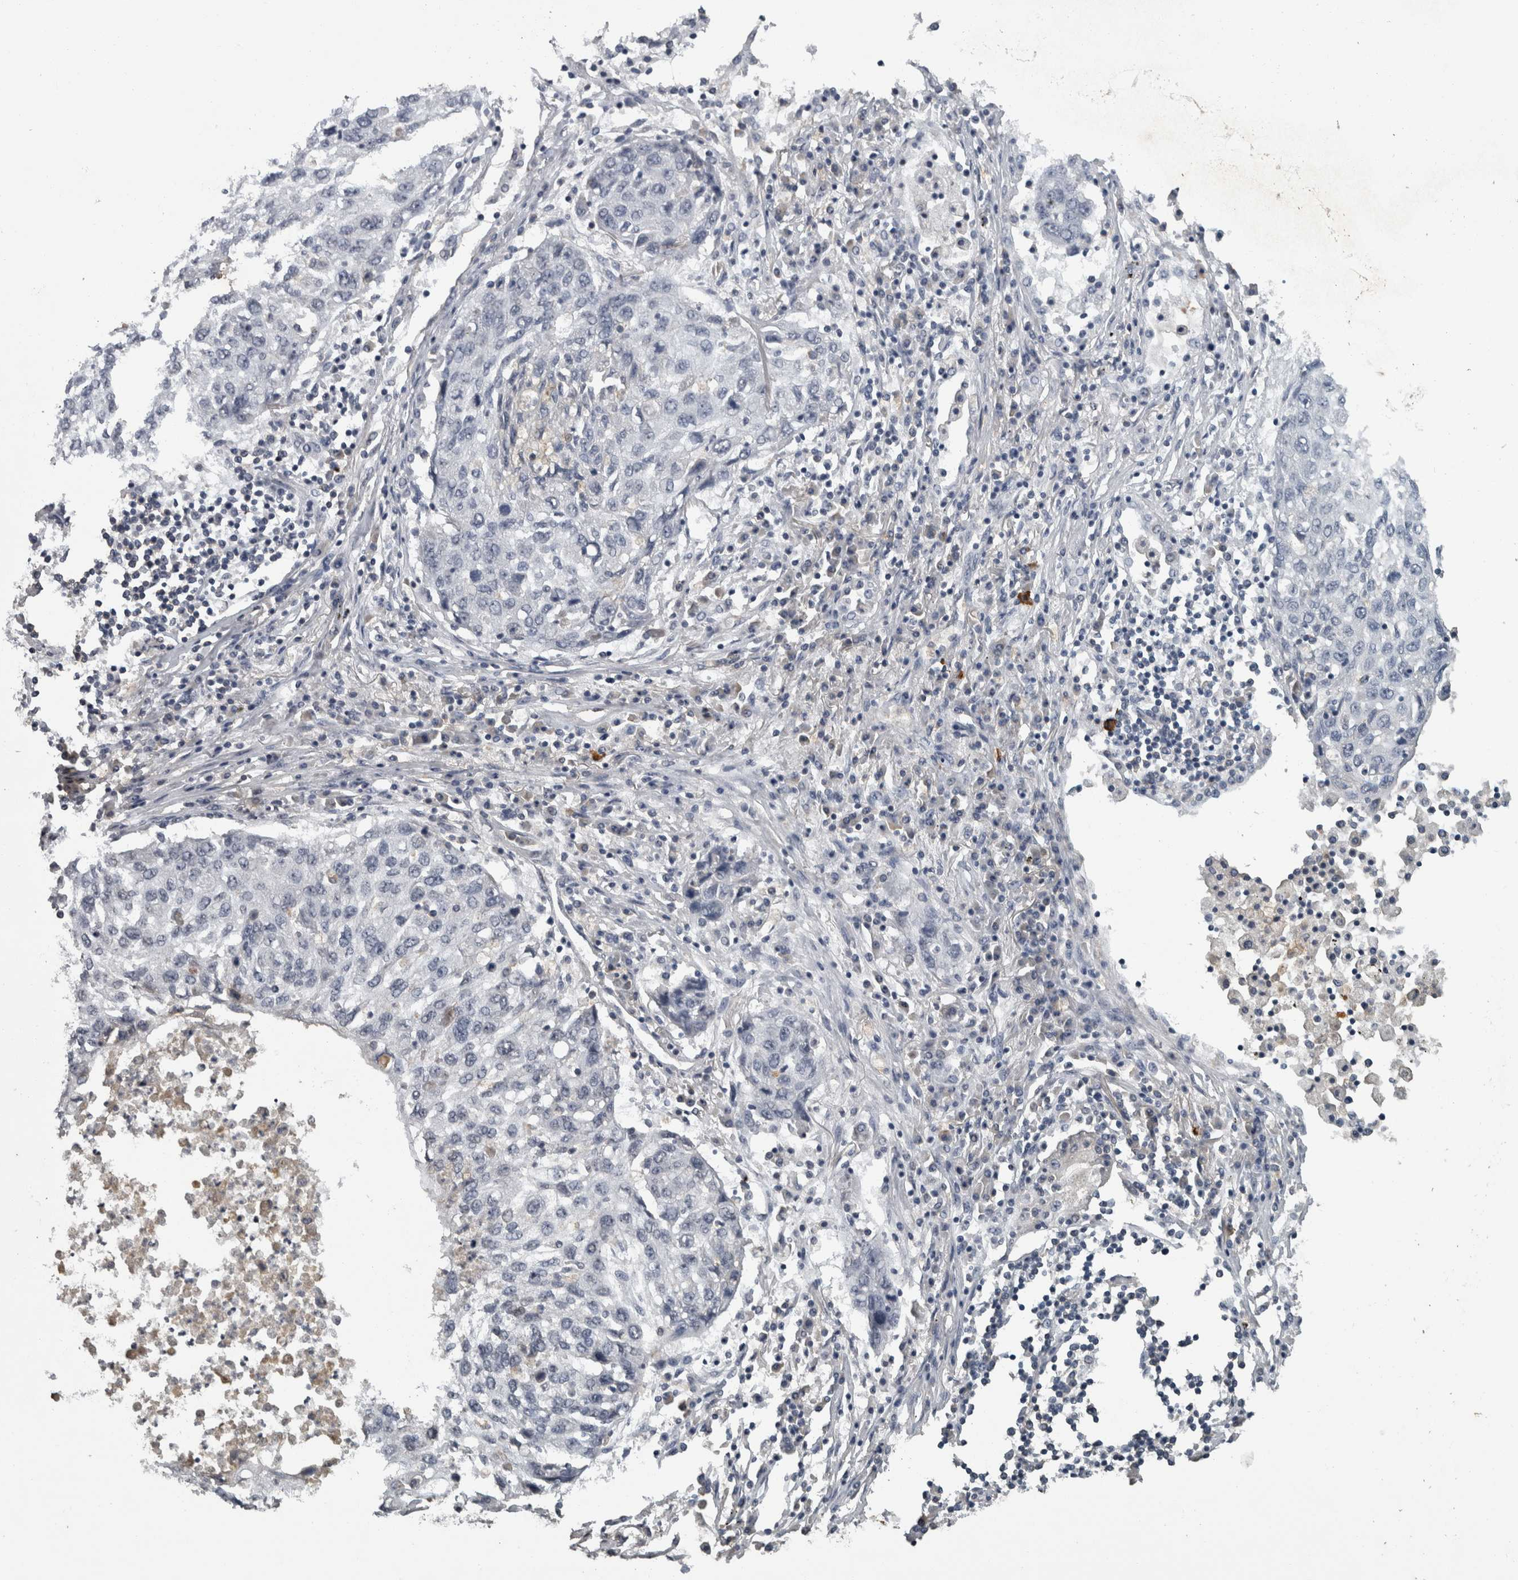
{"staining": {"intensity": "negative", "quantity": "none", "location": "none"}, "tissue": "lung cancer", "cell_type": "Tumor cells", "image_type": "cancer", "snomed": [{"axis": "morphology", "description": "Squamous cell carcinoma, NOS"}, {"axis": "topography", "description": "Lung"}], "caption": "Tumor cells are negative for protein expression in human lung squamous cell carcinoma.", "gene": "PIK3AP1", "patient": {"sex": "female", "age": 63}}